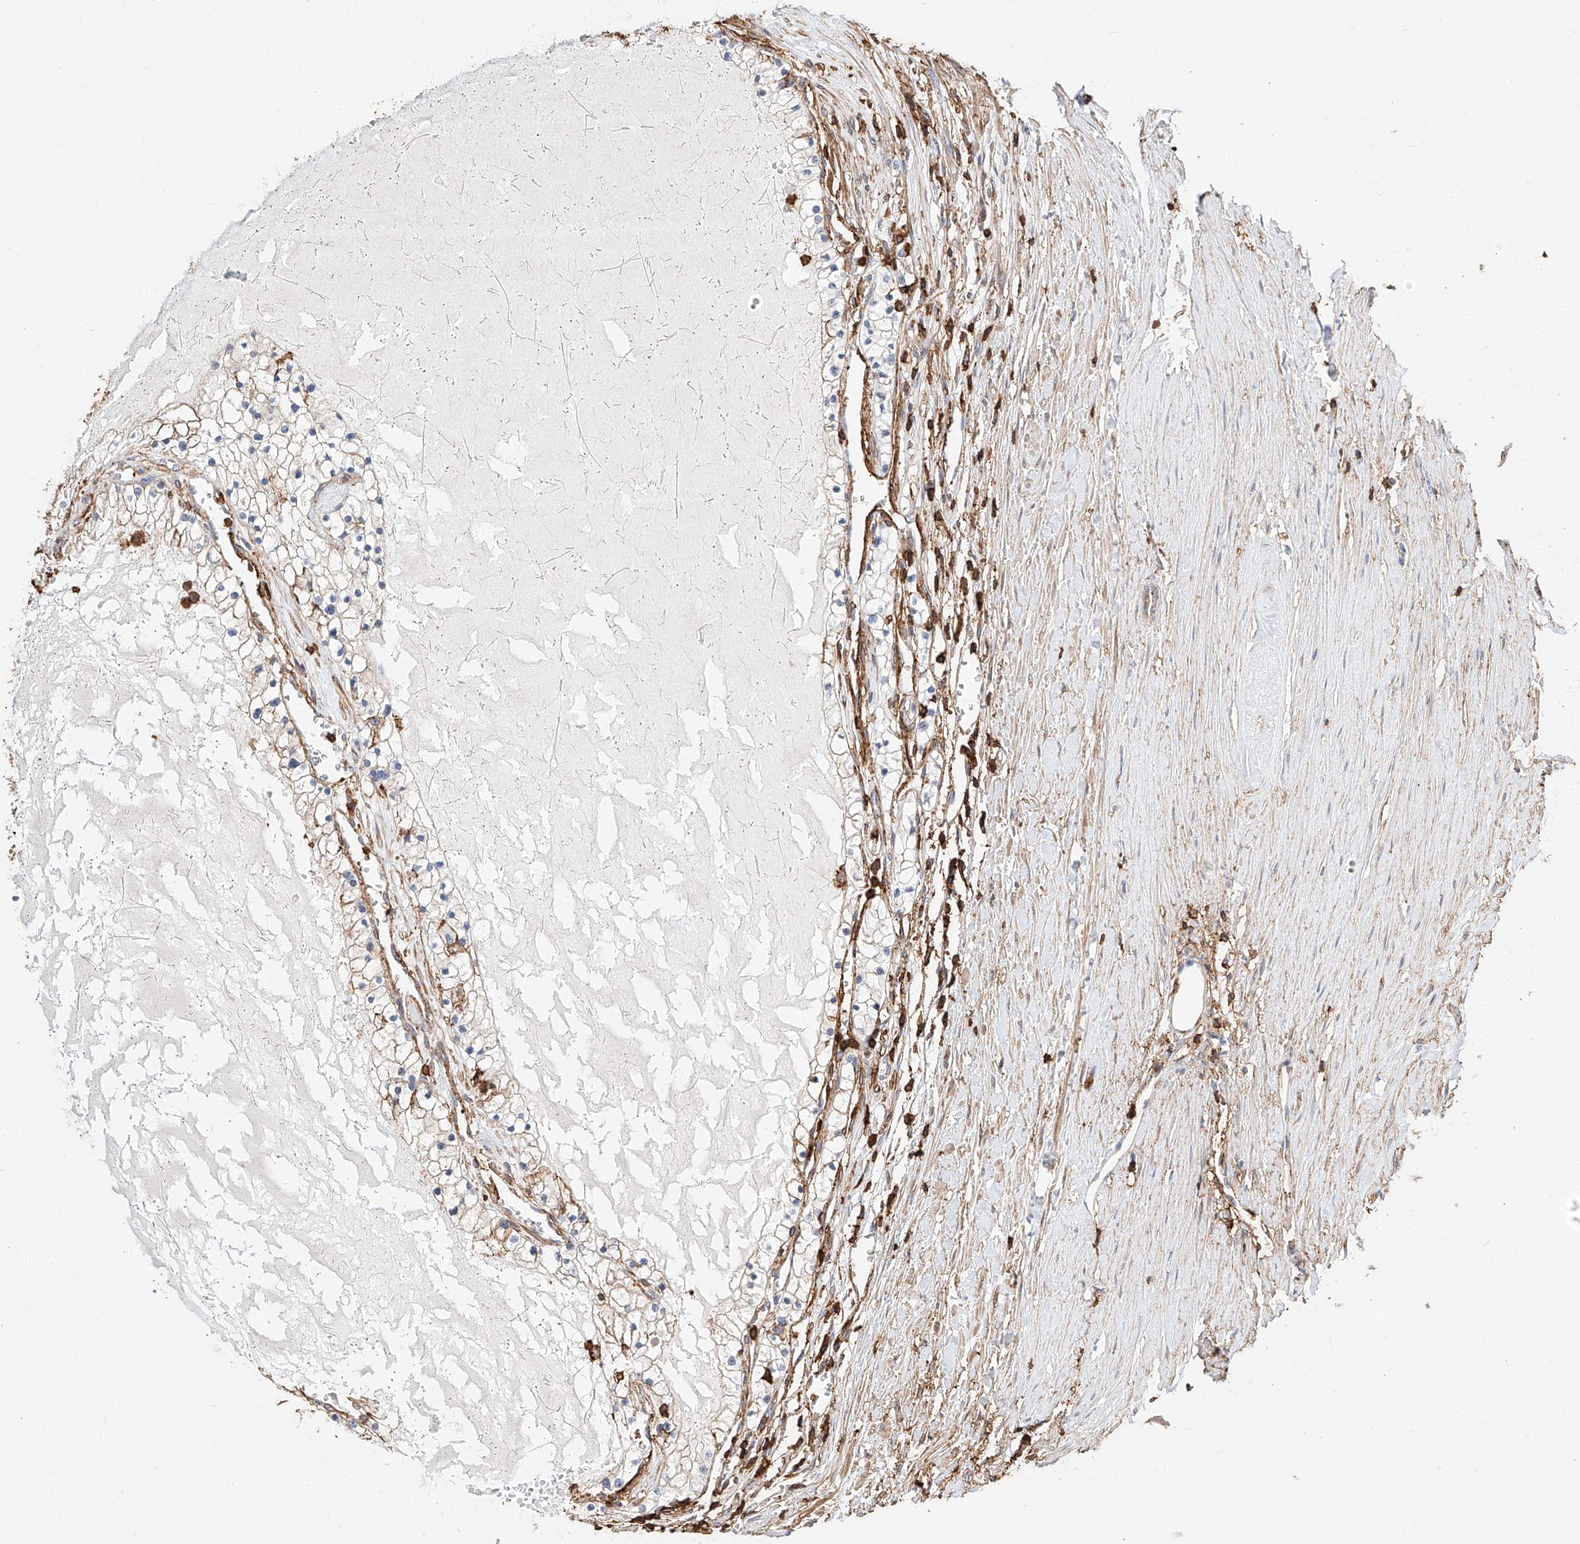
{"staining": {"intensity": "negative", "quantity": "none", "location": "none"}, "tissue": "renal cancer", "cell_type": "Tumor cells", "image_type": "cancer", "snomed": [{"axis": "morphology", "description": "Normal tissue, NOS"}, {"axis": "morphology", "description": "Adenocarcinoma, NOS"}, {"axis": "topography", "description": "Kidney"}], "caption": "High power microscopy photomicrograph of an IHC histopathology image of adenocarcinoma (renal), revealing no significant expression in tumor cells.", "gene": "WFS1", "patient": {"sex": "male", "age": 68}}